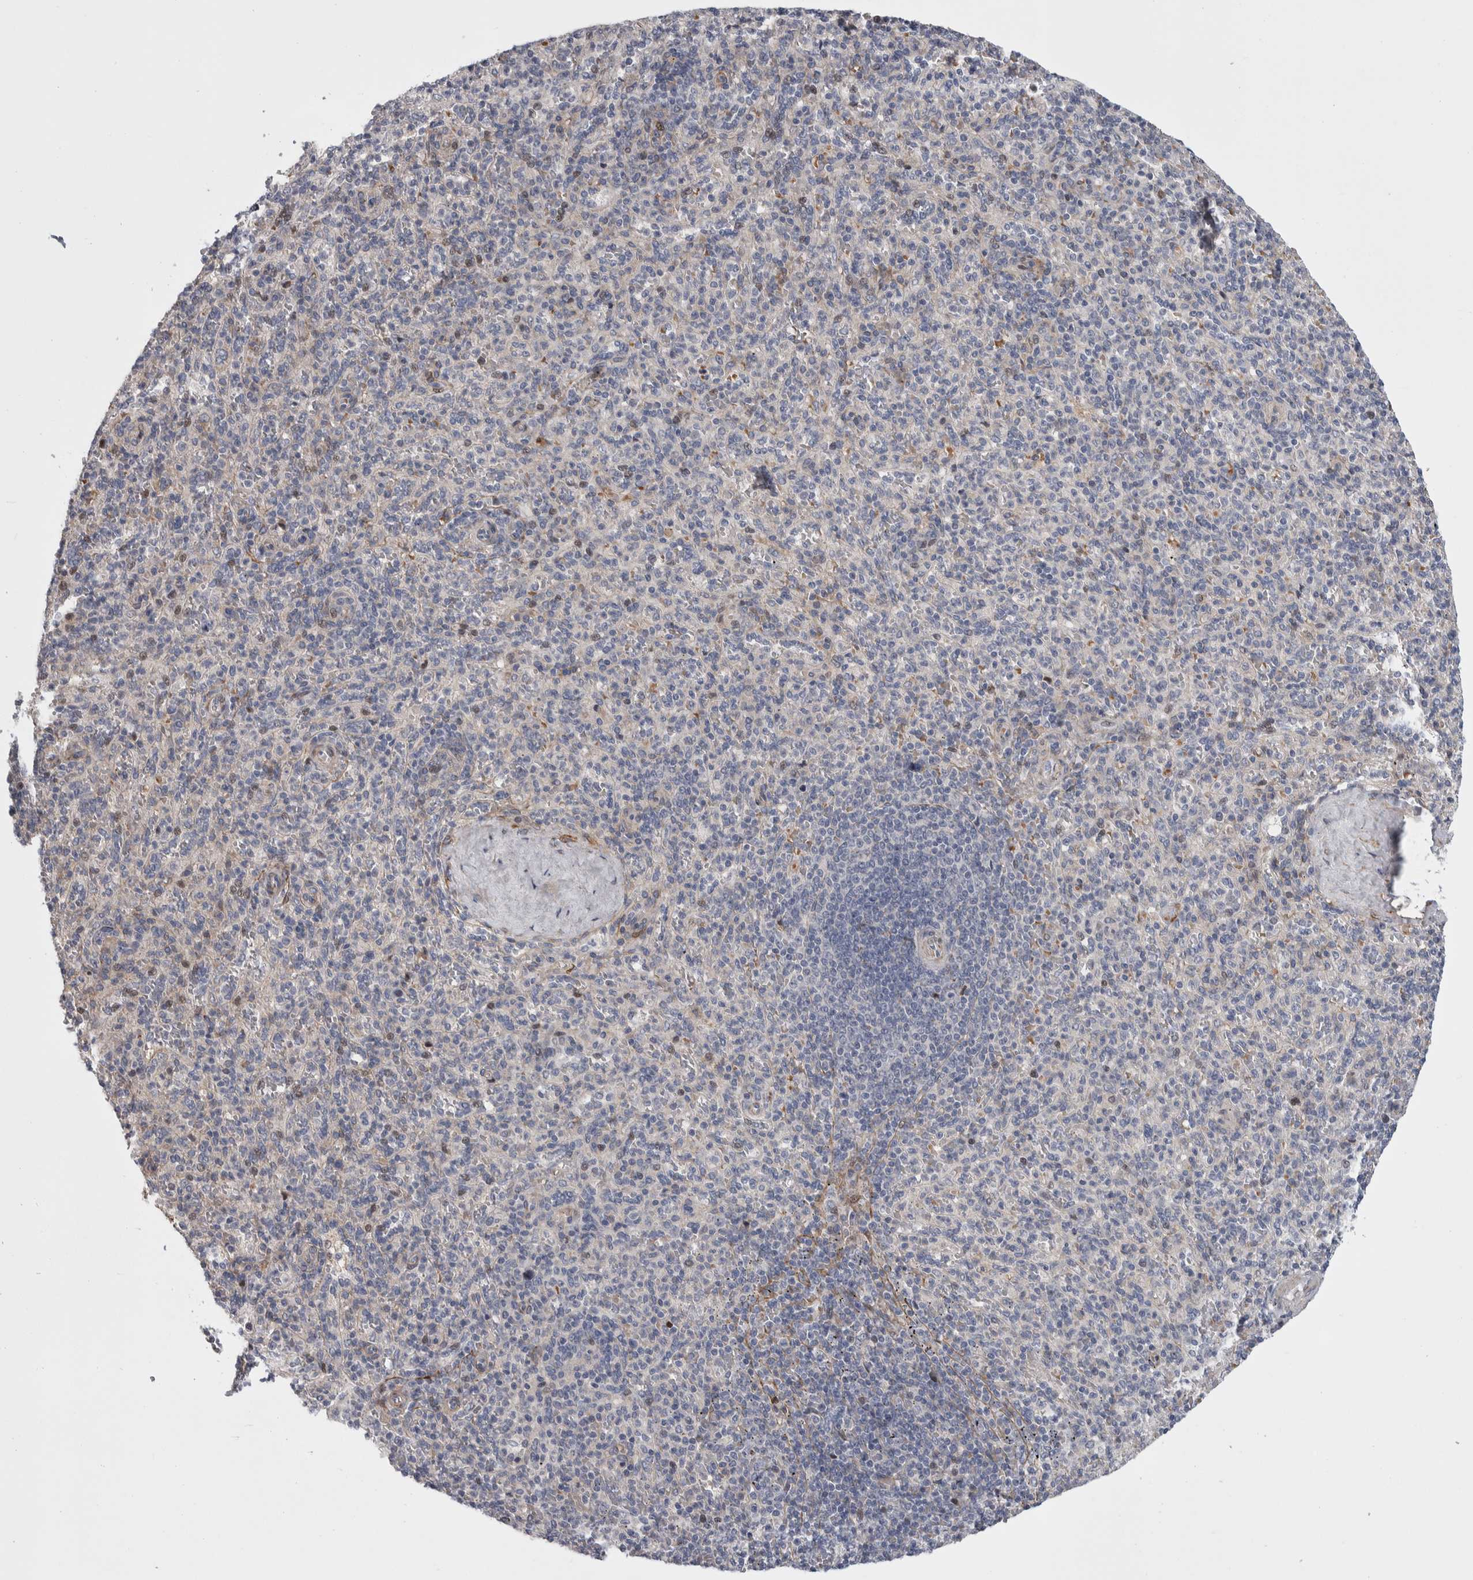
{"staining": {"intensity": "negative", "quantity": "none", "location": "none"}, "tissue": "spleen", "cell_type": "Cells in red pulp", "image_type": "normal", "snomed": [{"axis": "morphology", "description": "Normal tissue, NOS"}, {"axis": "topography", "description": "Spleen"}], "caption": "This is an IHC photomicrograph of benign human spleen. There is no positivity in cells in red pulp.", "gene": "PSMG3", "patient": {"sex": "male", "age": 36}}